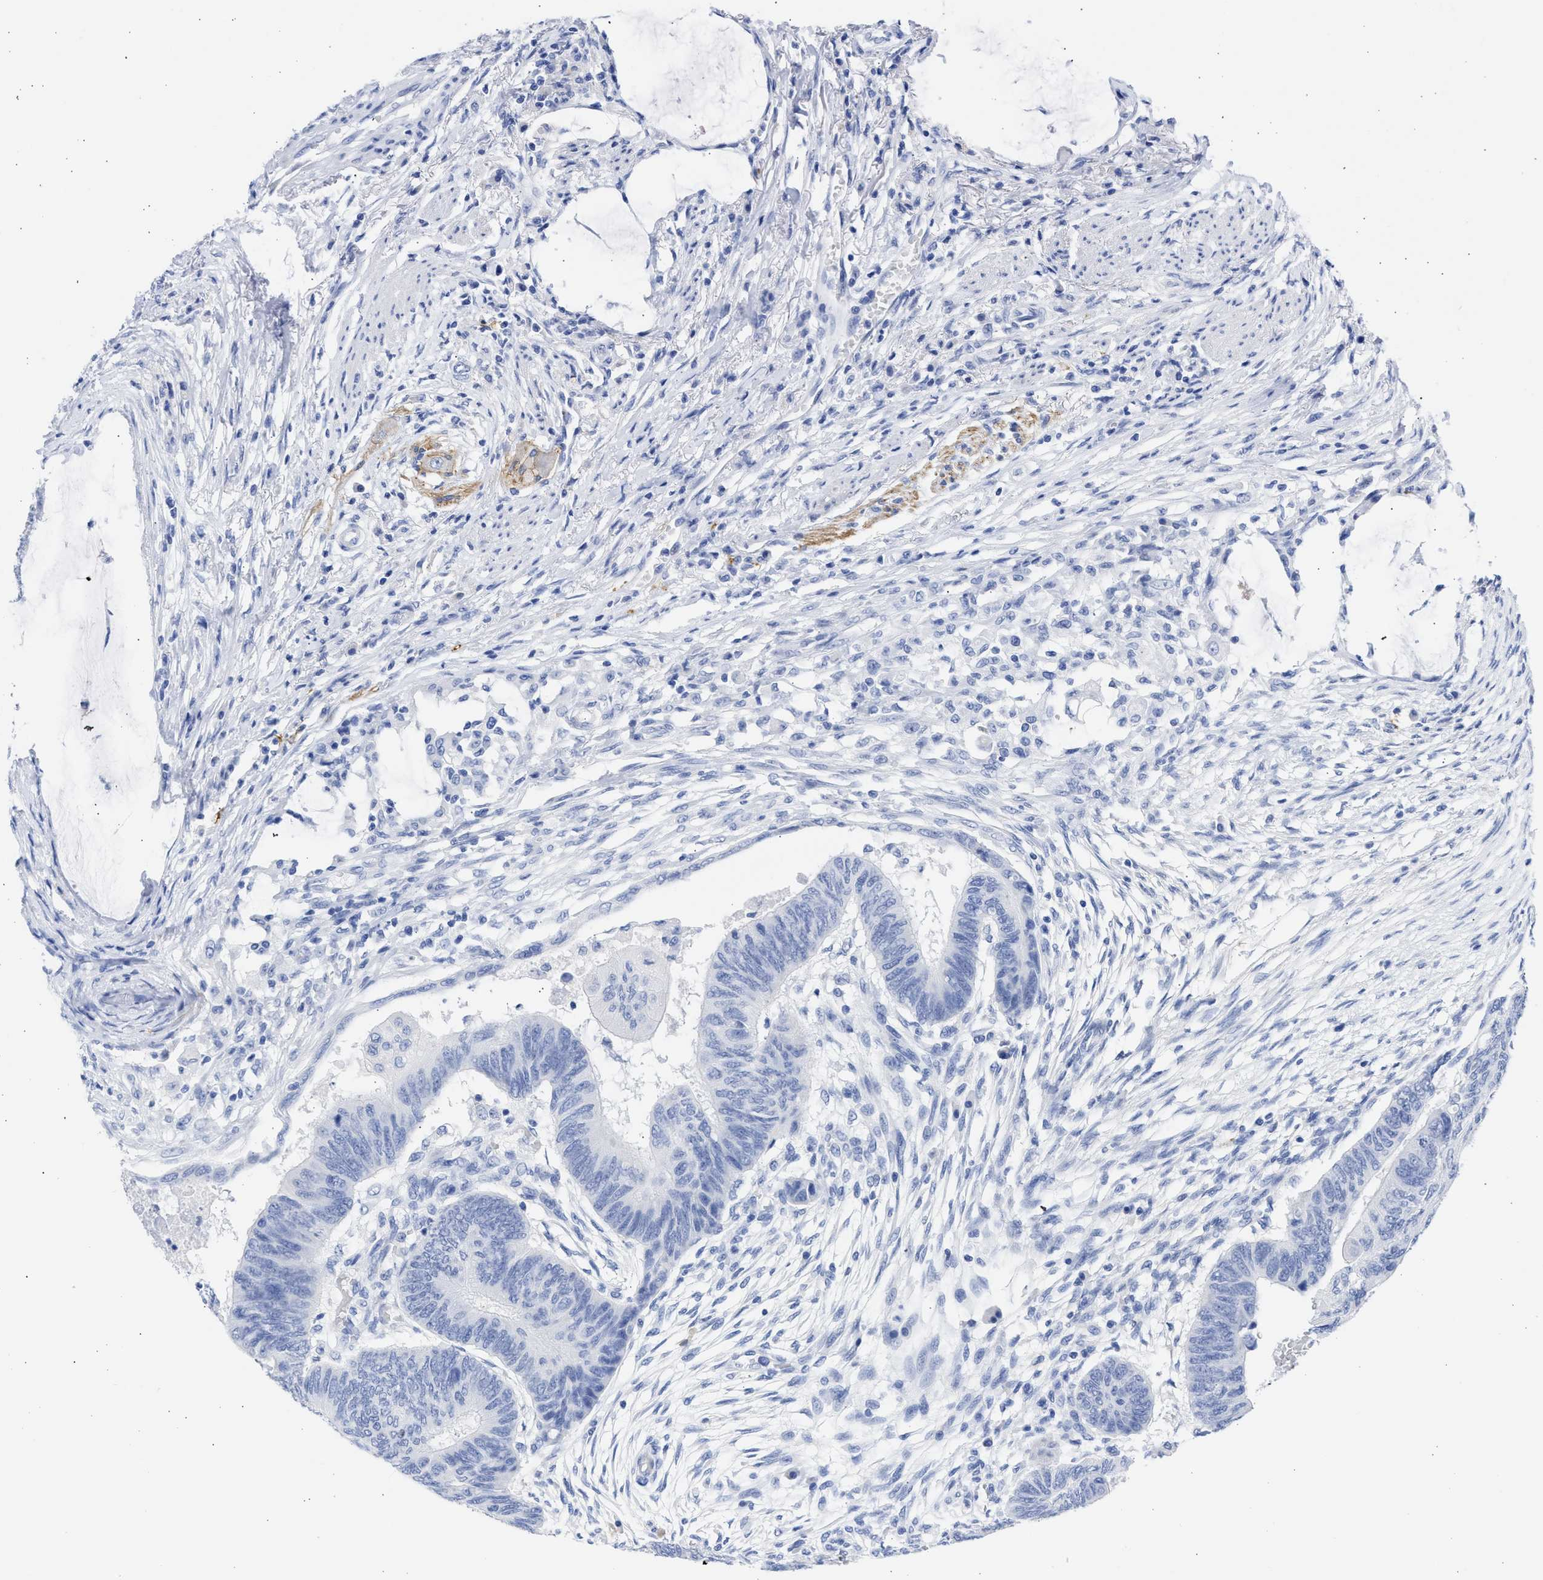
{"staining": {"intensity": "negative", "quantity": "none", "location": "none"}, "tissue": "colorectal cancer", "cell_type": "Tumor cells", "image_type": "cancer", "snomed": [{"axis": "morphology", "description": "Normal tissue, NOS"}, {"axis": "morphology", "description": "Adenocarcinoma, NOS"}, {"axis": "topography", "description": "Rectum"}, {"axis": "topography", "description": "Peripheral nerve tissue"}], "caption": "There is no significant expression in tumor cells of colorectal cancer (adenocarcinoma).", "gene": "NCAM1", "patient": {"sex": "male", "age": 92}}